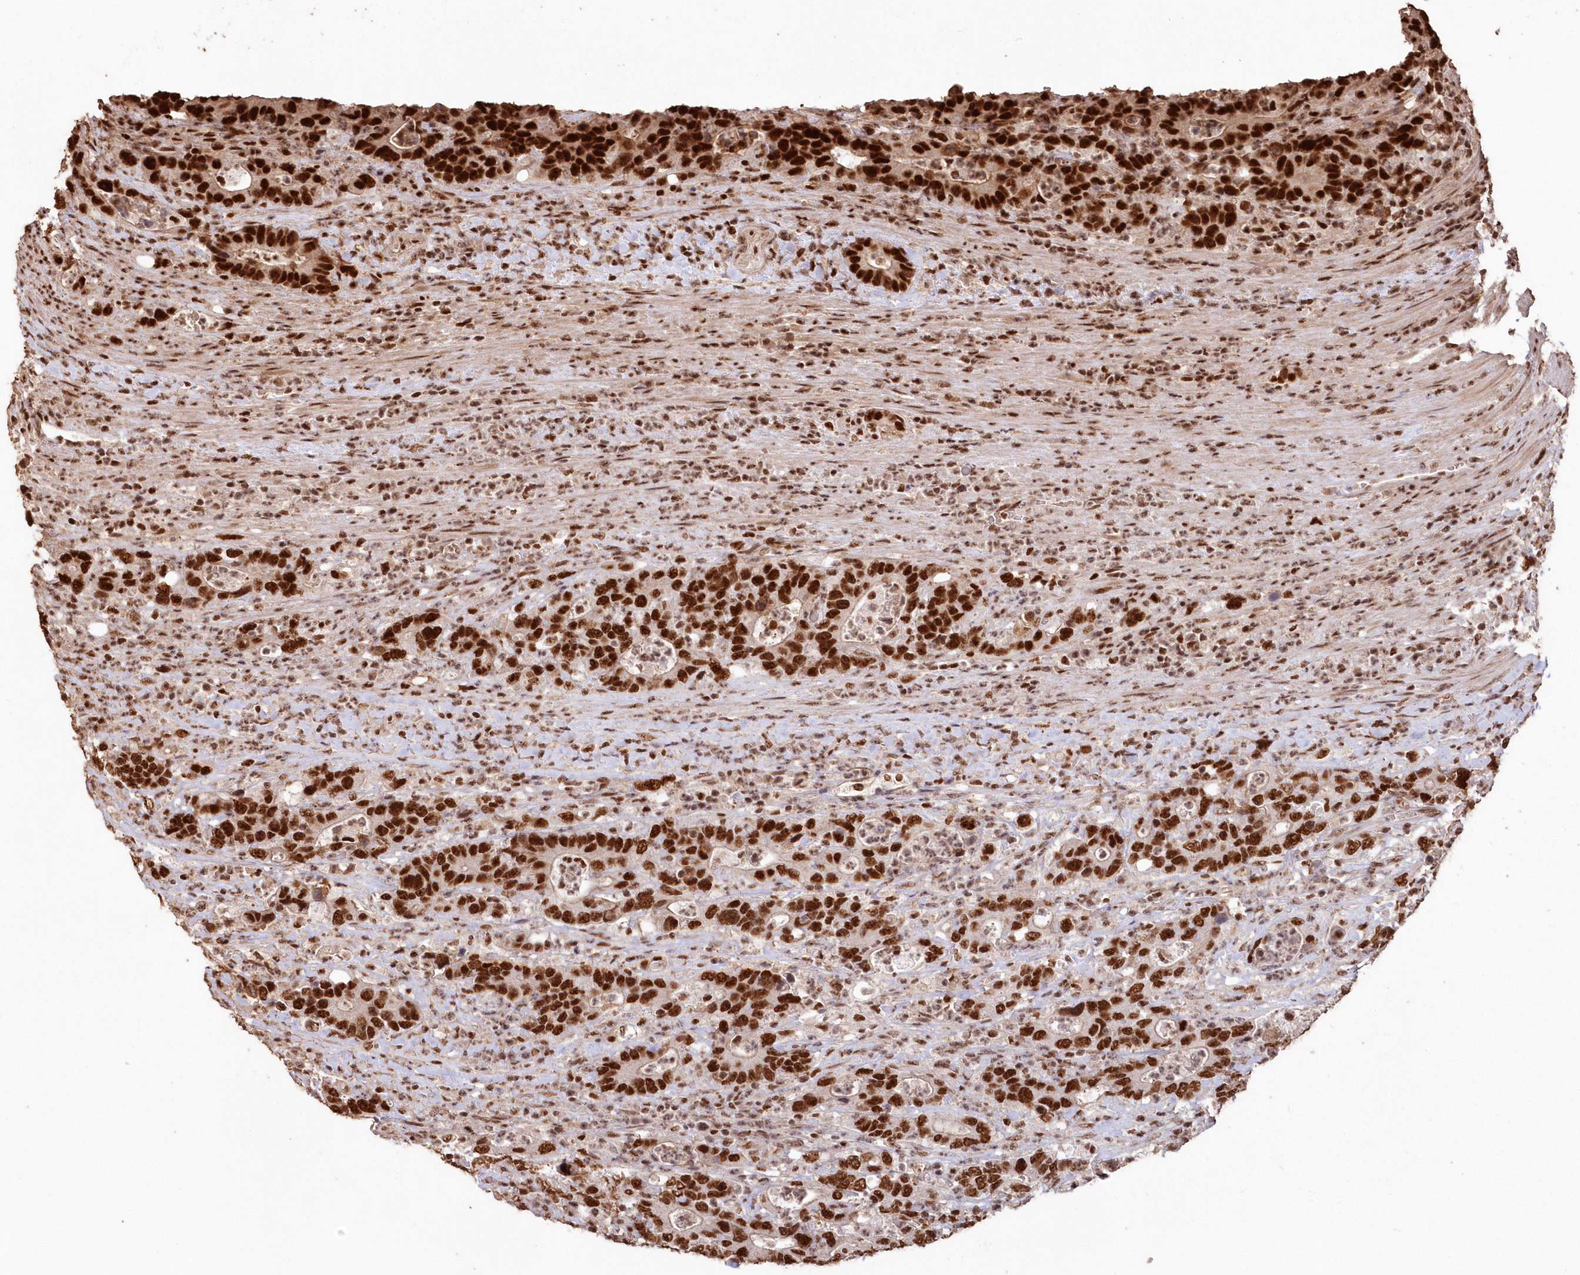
{"staining": {"intensity": "strong", "quantity": ">75%", "location": "nuclear"}, "tissue": "colorectal cancer", "cell_type": "Tumor cells", "image_type": "cancer", "snomed": [{"axis": "morphology", "description": "Adenocarcinoma, NOS"}, {"axis": "topography", "description": "Colon"}], "caption": "Adenocarcinoma (colorectal) stained with IHC demonstrates strong nuclear staining in approximately >75% of tumor cells.", "gene": "PDS5A", "patient": {"sex": "female", "age": 75}}